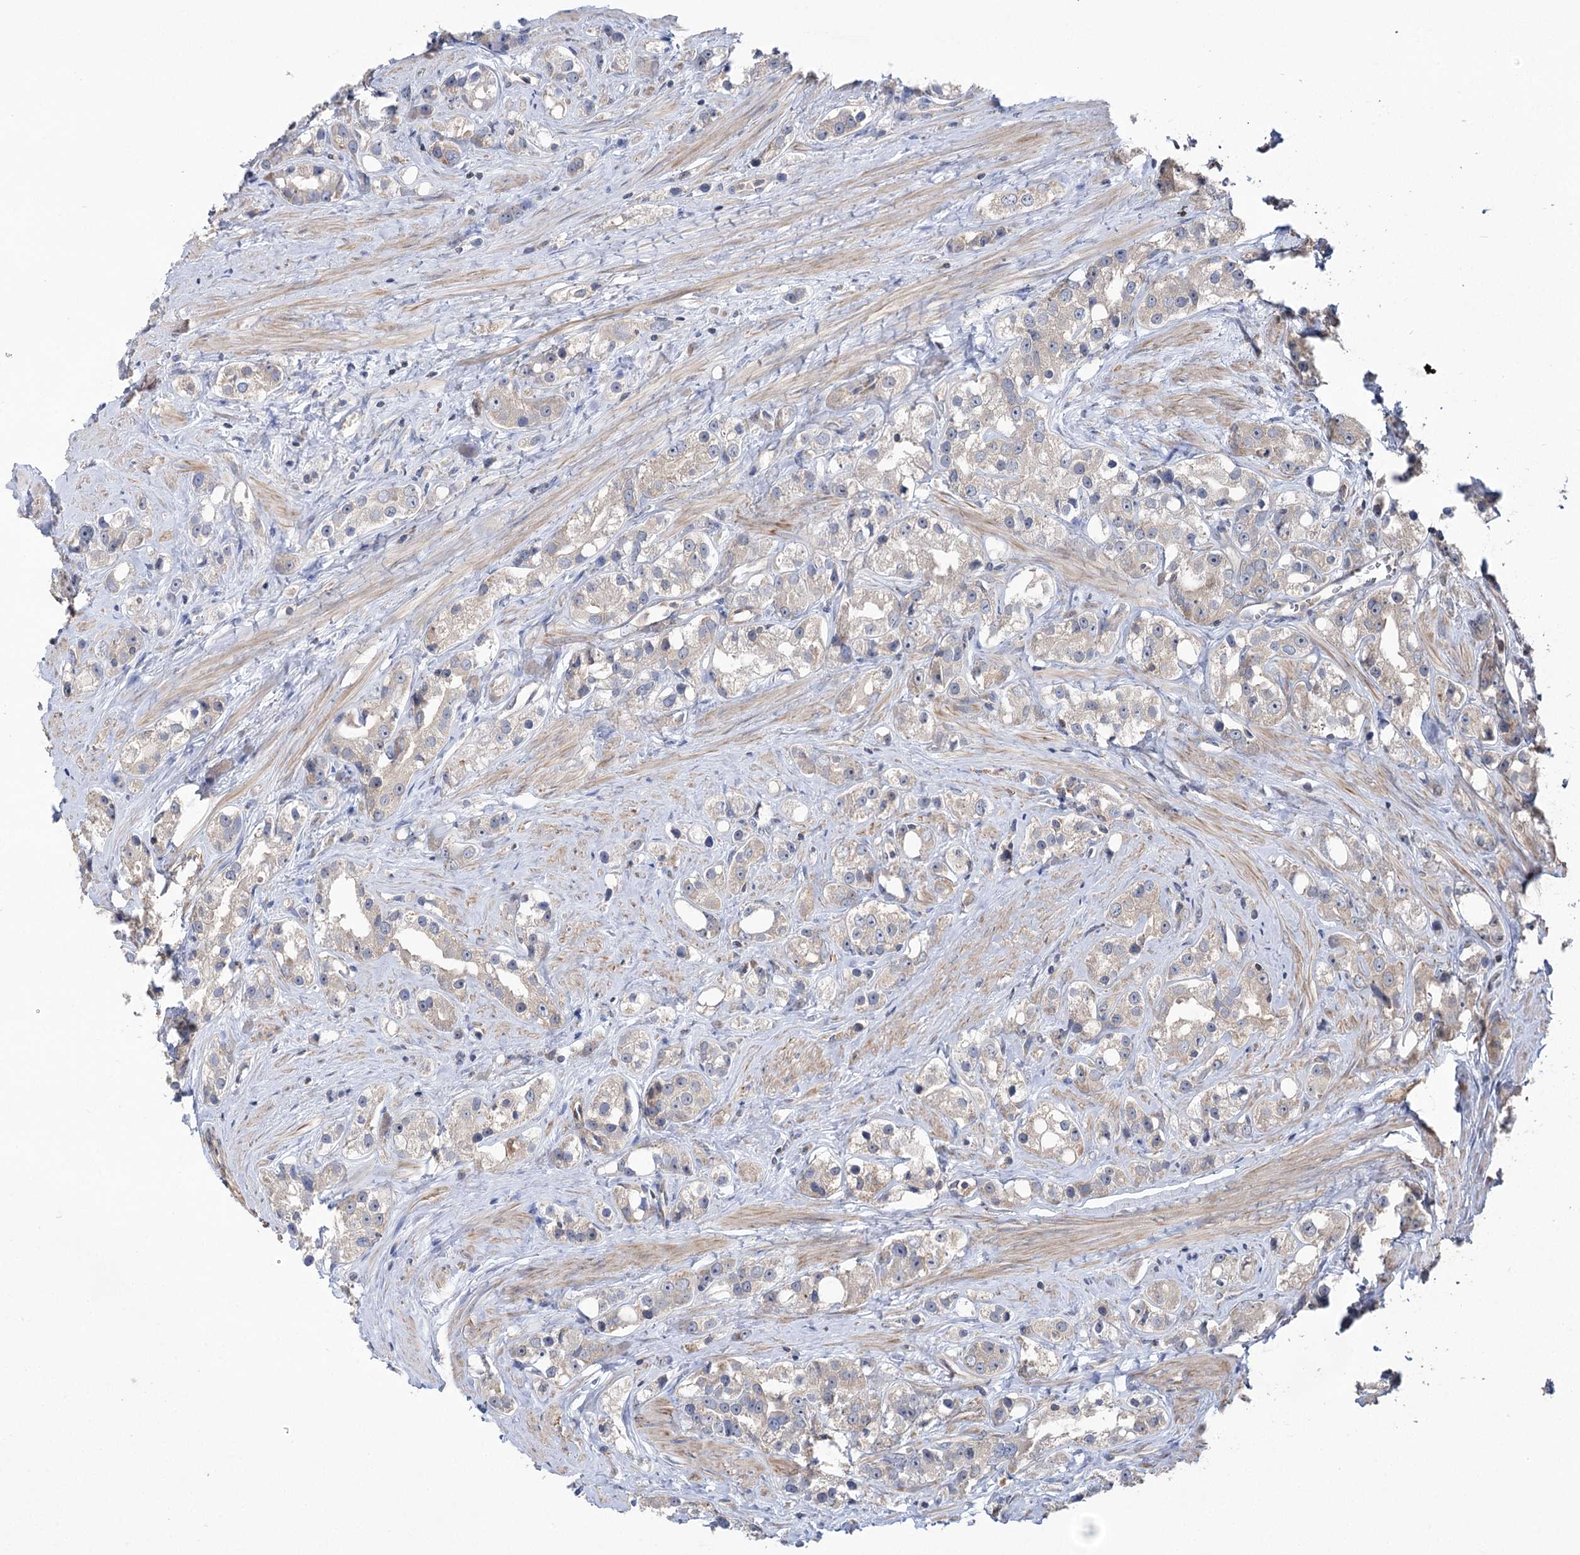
{"staining": {"intensity": "negative", "quantity": "none", "location": "none"}, "tissue": "prostate cancer", "cell_type": "Tumor cells", "image_type": "cancer", "snomed": [{"axis": "morphology", "description": "Adenocarcinoma, NOS"}, {"axis": "topography", "description": "Prostate"}], "caption": "This is a photomicrograph of immunohistochemistry (IHC) staining of prostate cancer, which shows no staining in tumor cells.", "gene": "VPS37B", "patient": {"sex": "male", "age": 79}}